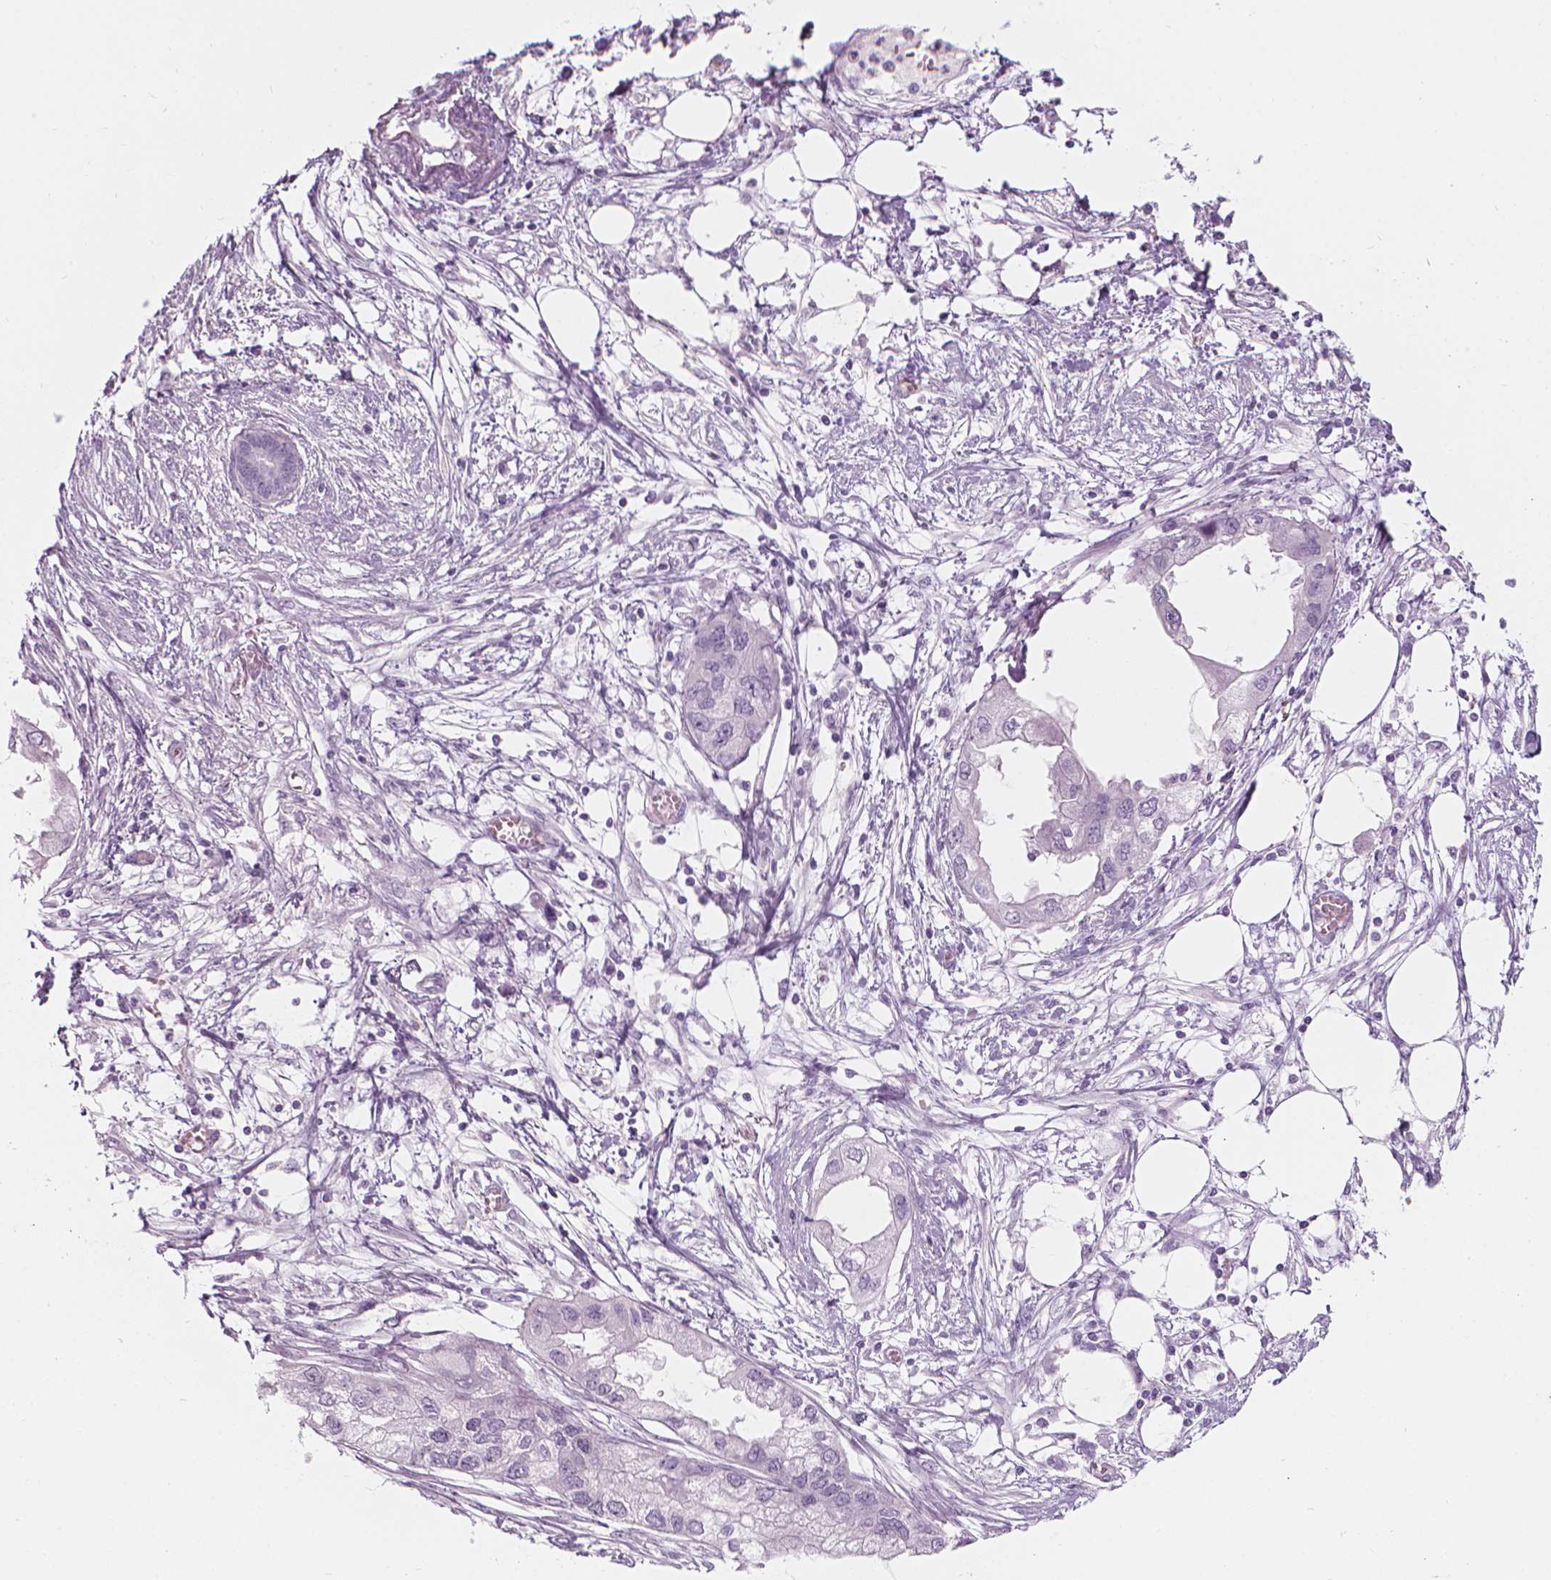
{"staining": {"intensity": "negative", "quantity": "none", "location": "none"}, "tissue": "endometrial cancer", "cell_type": "Tumor cells", "image_type": "cancer", "snomed": [{"axis": "morphology", "description": "Adenocarcinoma, NOS"}, {"axis": "morphology", "description": "Adenocarcinoma, metastatic, NOS"}, {"axis": "topography", "description": "Adipose tissue"}, {"axis": "topography", "description": "Endometrium"}], "caption": "A high-resolution micrograph shows immunohistochemistry (IHC) staining of endometrial cancer (metastatic adenocarcinoma), which shows no significant expression in tumor cells. (DAB IHC visualized using brightfield microscopy, high magnification).", "gene": "SCG3", "patient": {"sex": "female", "age": 67}}